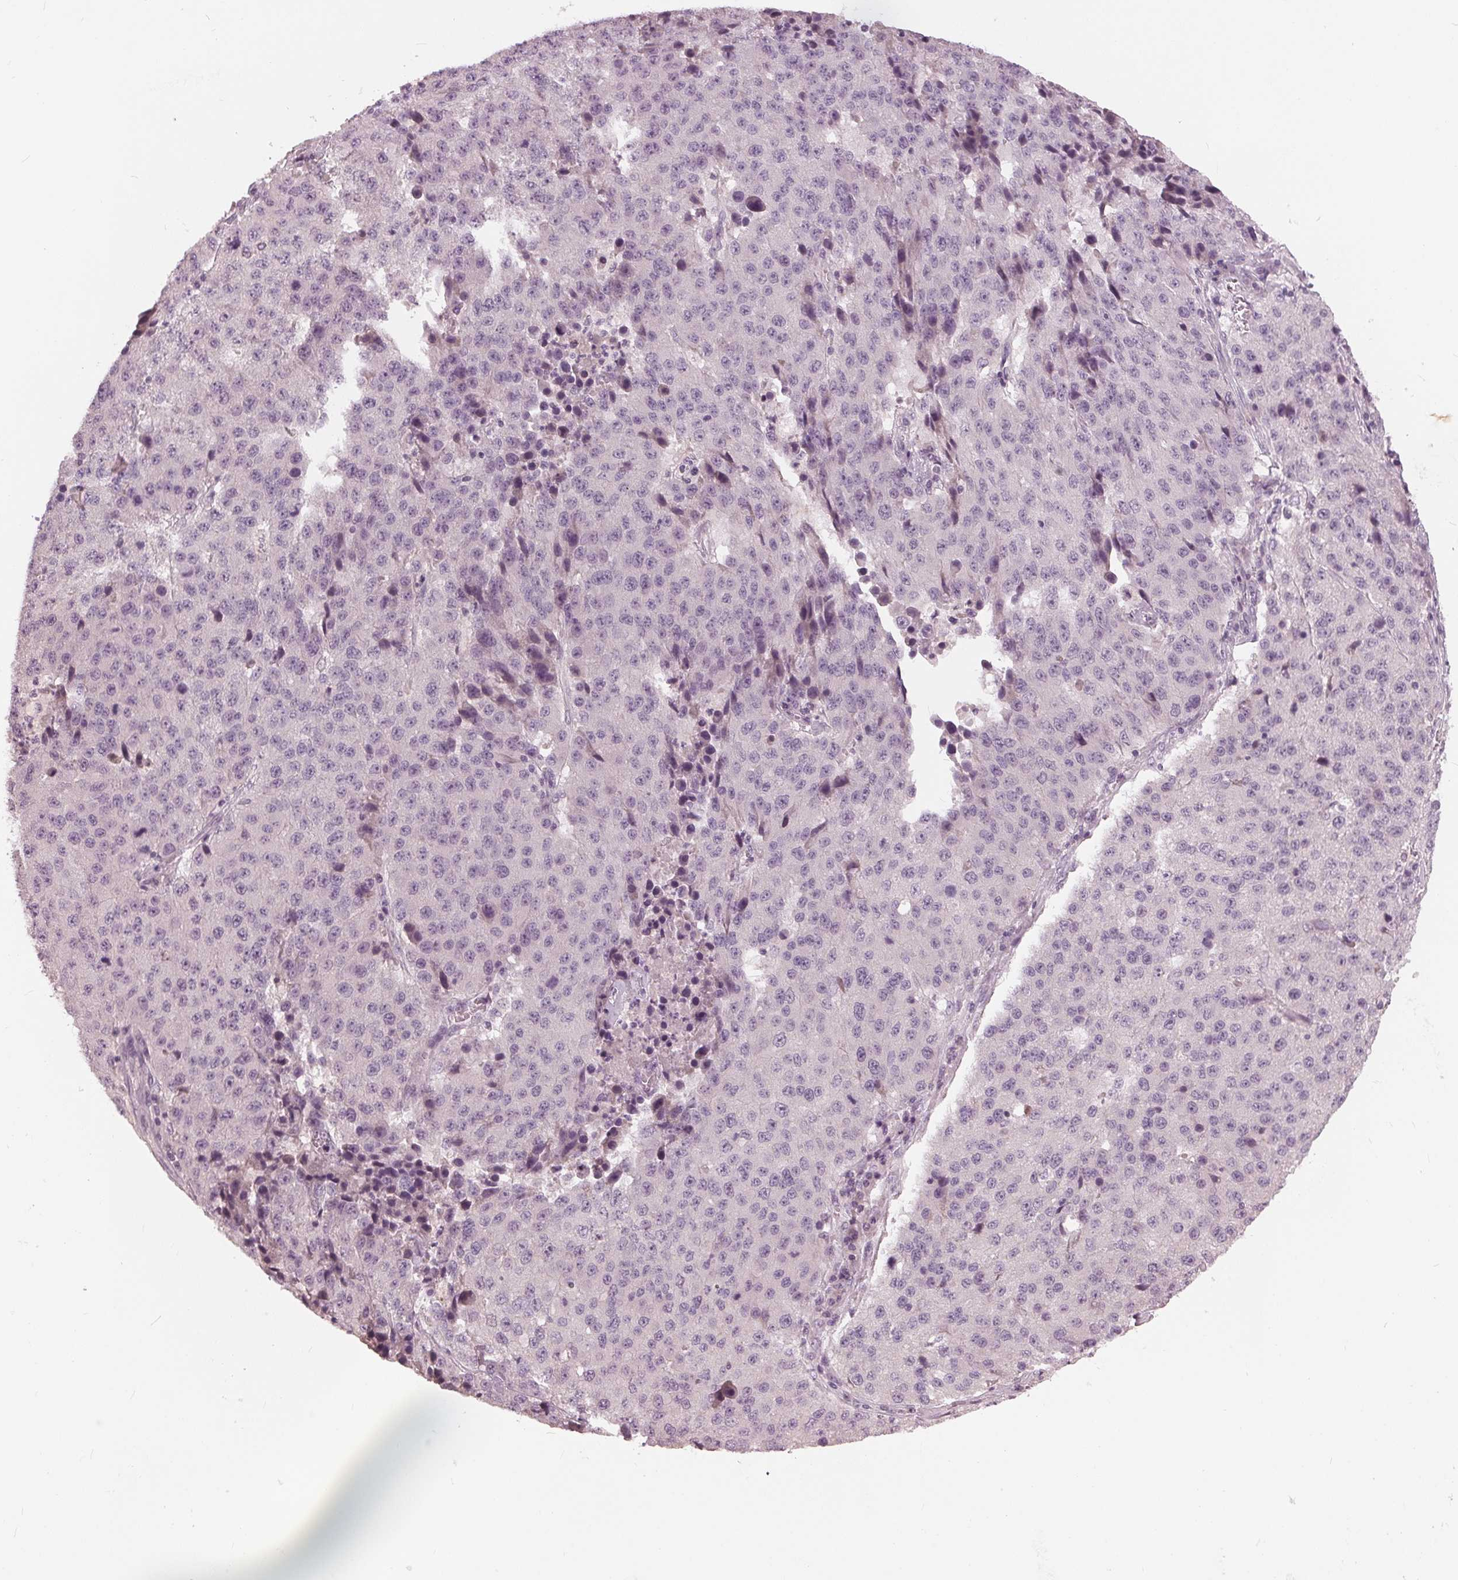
{"staining": {"intensity": "negative", "quantity": "none", "location": "none"}, "tissue": "stomach cancer", "cell_type": "Tumor cells", "image_type": "cancer", "snomed": [{"axis": "morphology", "description": "Adenocarcinoma, NOS"}, {"axis": "topography", "description": "Stomach"}], "caption": "This is an IHC photomicrograph of stomach cancer (adenocarcinoma). There is no staining in tumor cells.", "gene": "KLK13", "patient": {"sex": "male", "age": 71}}